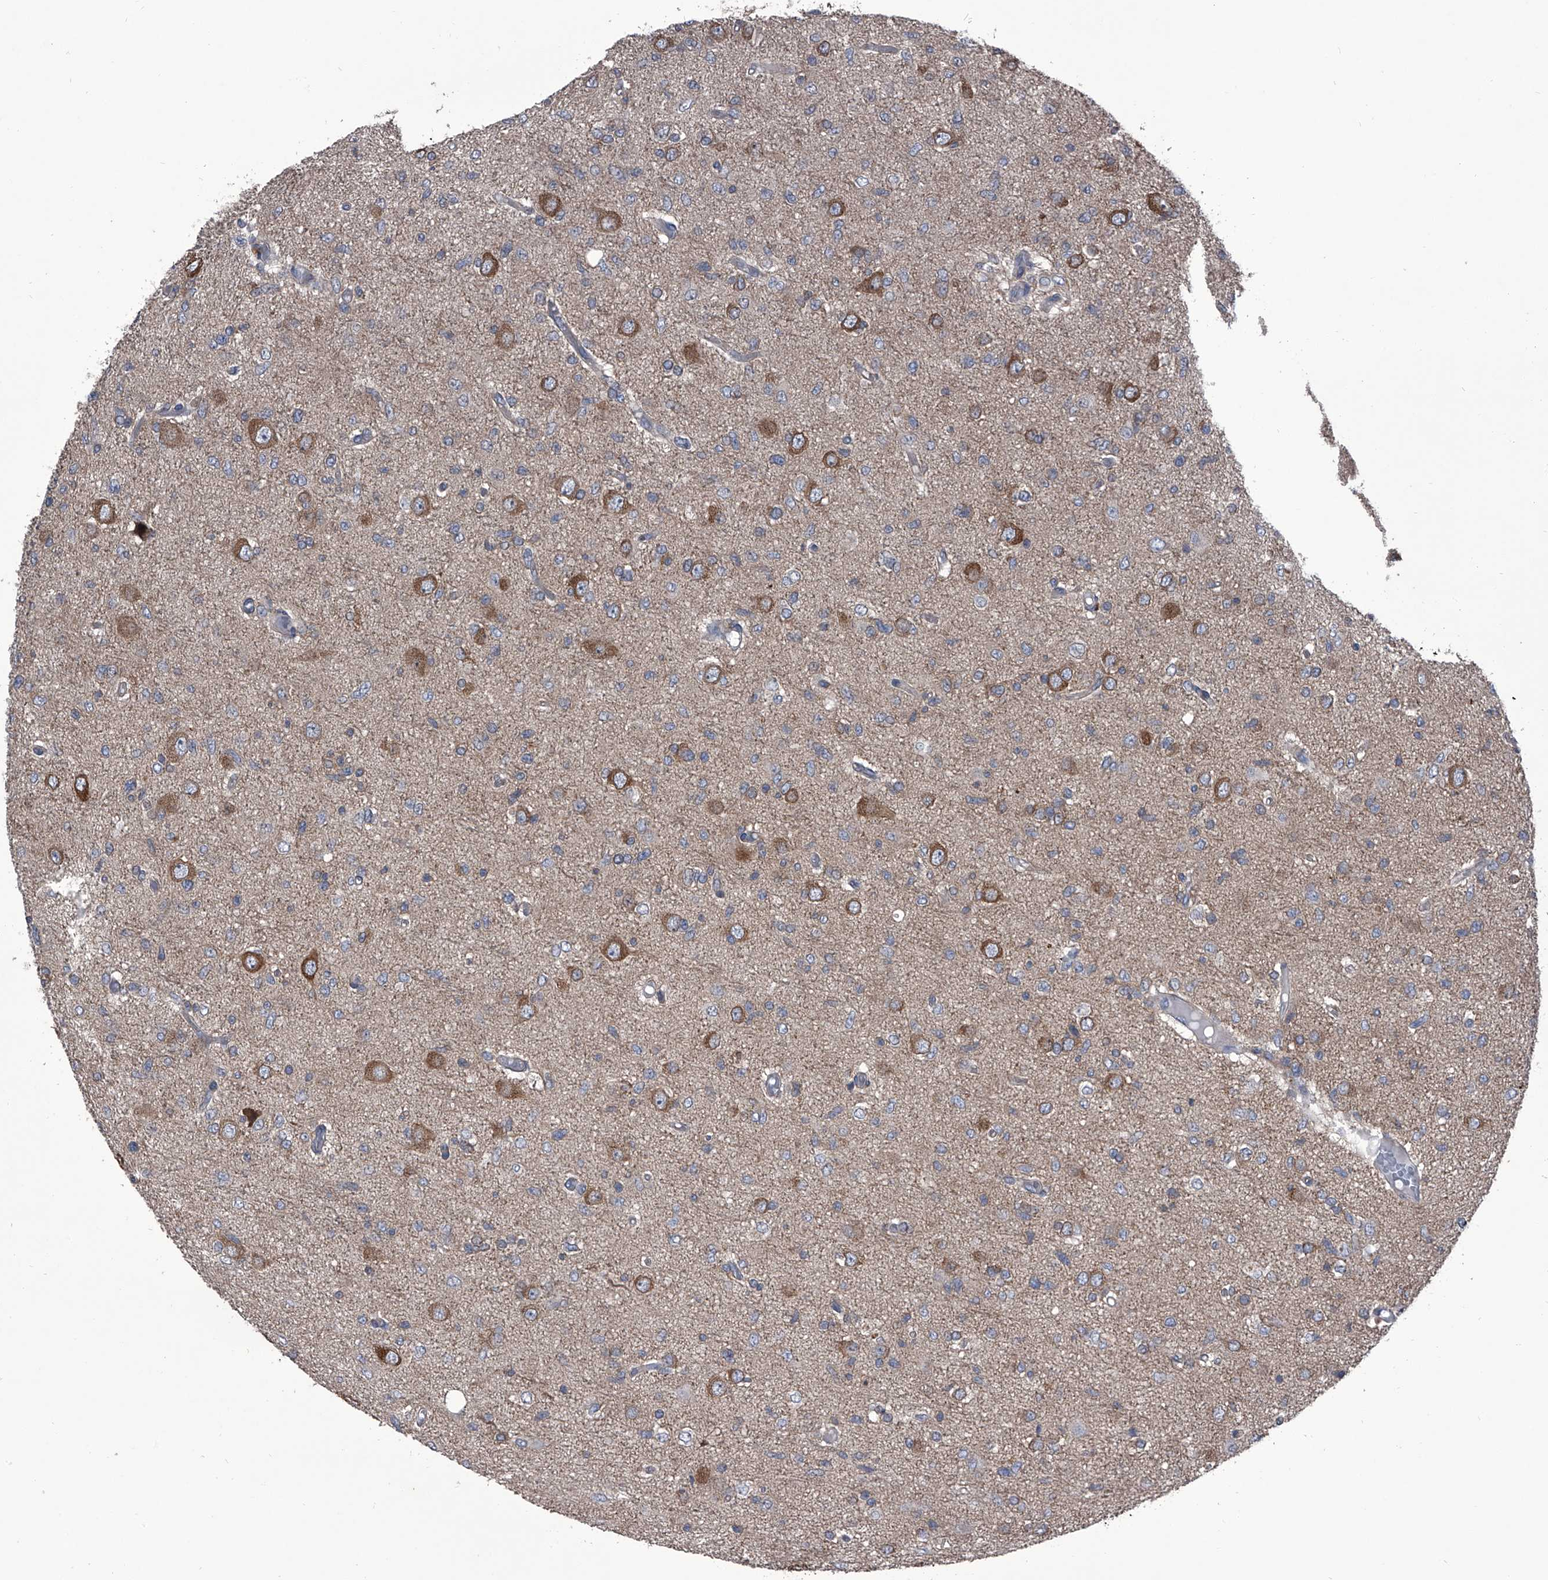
{"staining": {"intensity": "negative", "quantity": "none", "location": "none"}, "tissue": "glioma", "cell_type": "Tumor cells", "image_type": "cancer", "snomed": [{"axis": "morphology", "description": "Glioma, malignant, High grade"}, {"axis": "topography", "description": "Brain"}], "caption": "This is a image of immunohistochemistry (IHC) staining of malignant glioma (high-grade), which shows no positivity in tumor cells.", "gene": "PIP5K1A", "patient": {"sex": "female", "age": 59}}